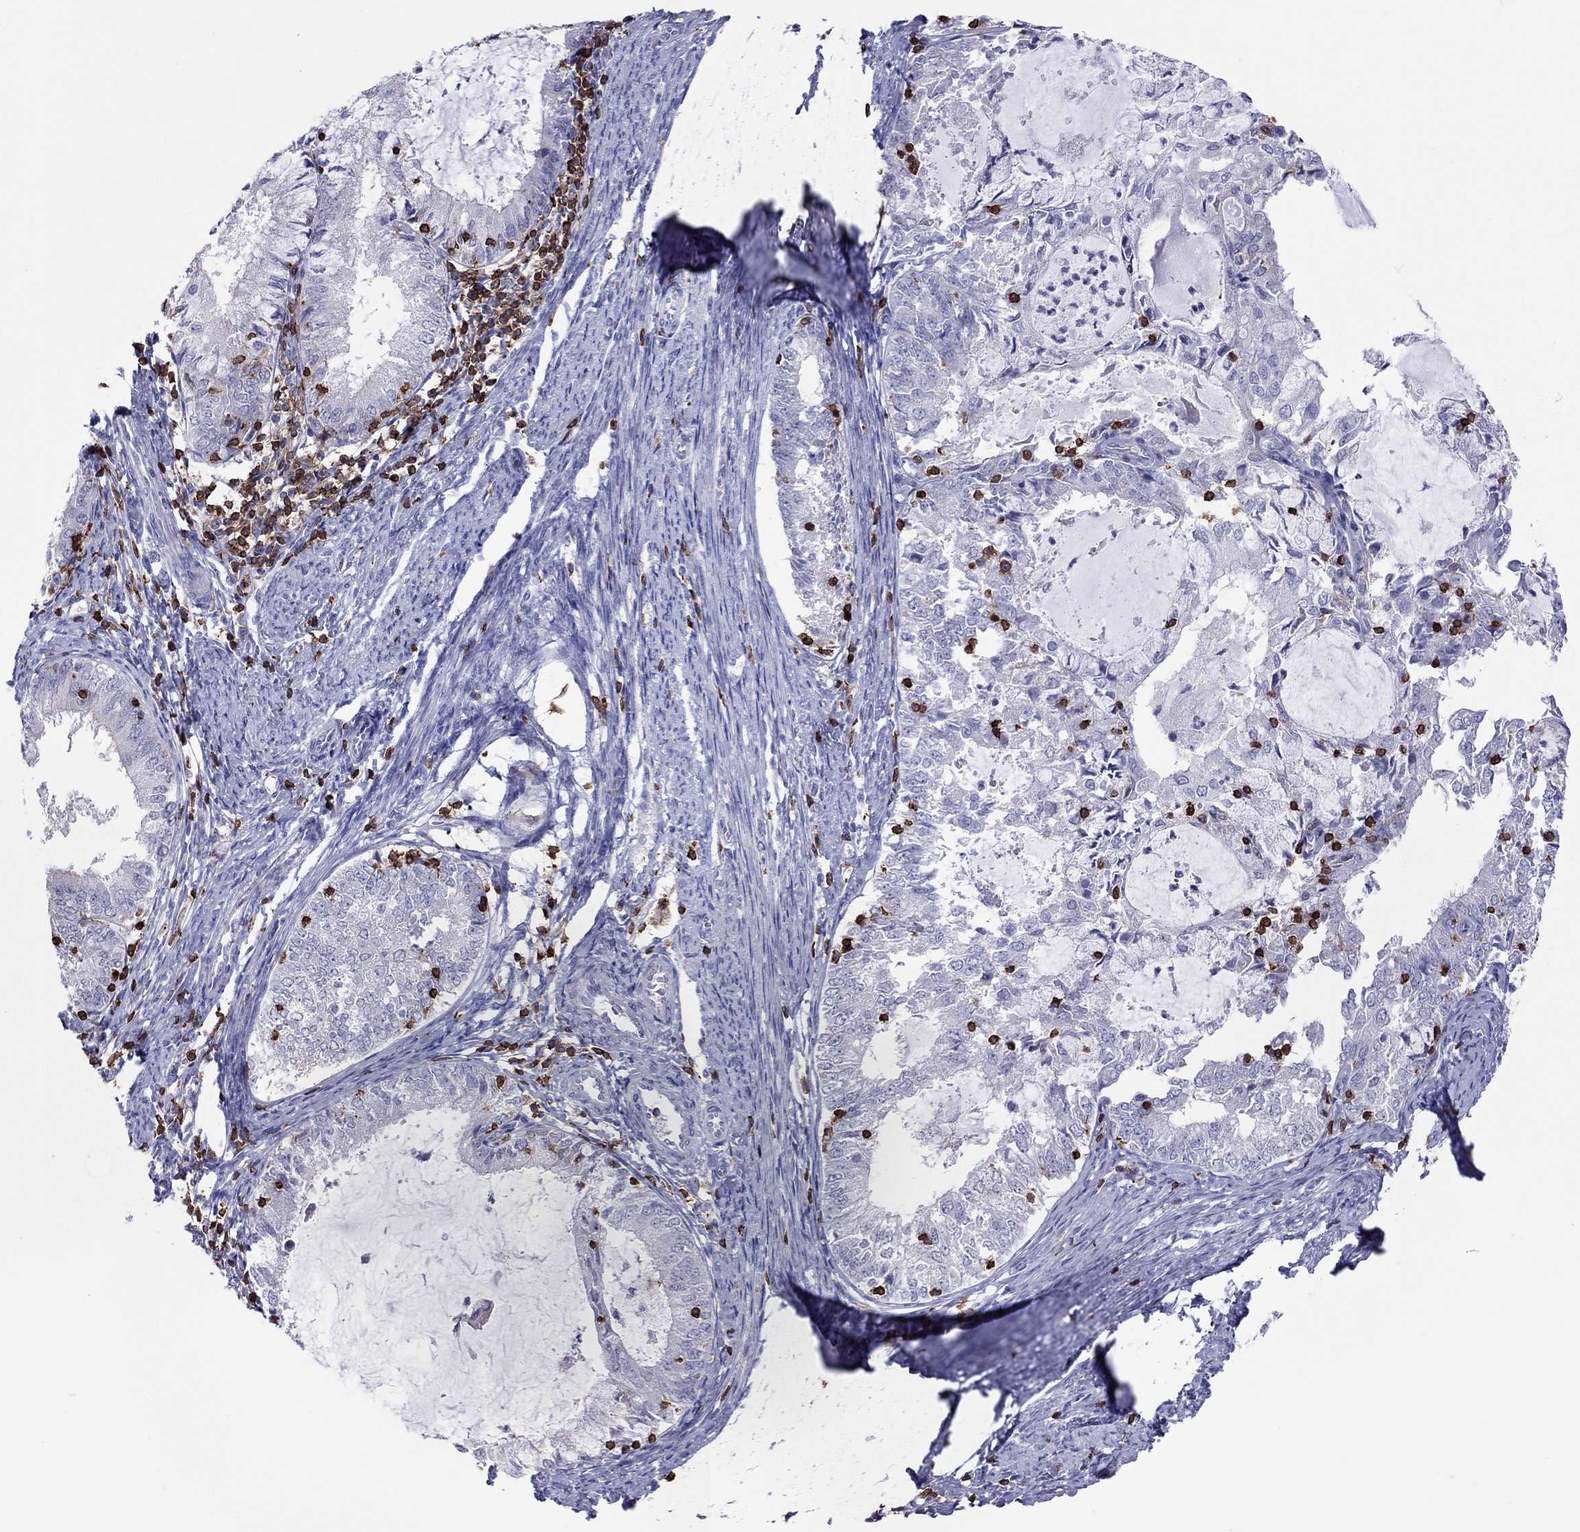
{"staining": {"intensity": "negative", "quantity": "none", "location": "none"}, "tissue": "endometrial cancer", "cell_type": "Tumor cells", "image_type": "cancer", "snomed": [{"axis": "morphology", "description": "Adenocarcinoma, NOS"}, {"axis": "topography", "description": "Endometrium"}], "caption": "There is no significant staining in tumor cells of adenocarcinoma (endometrial).", "gene": "MND1", "patient": {"sex": "female", "age": 57}}